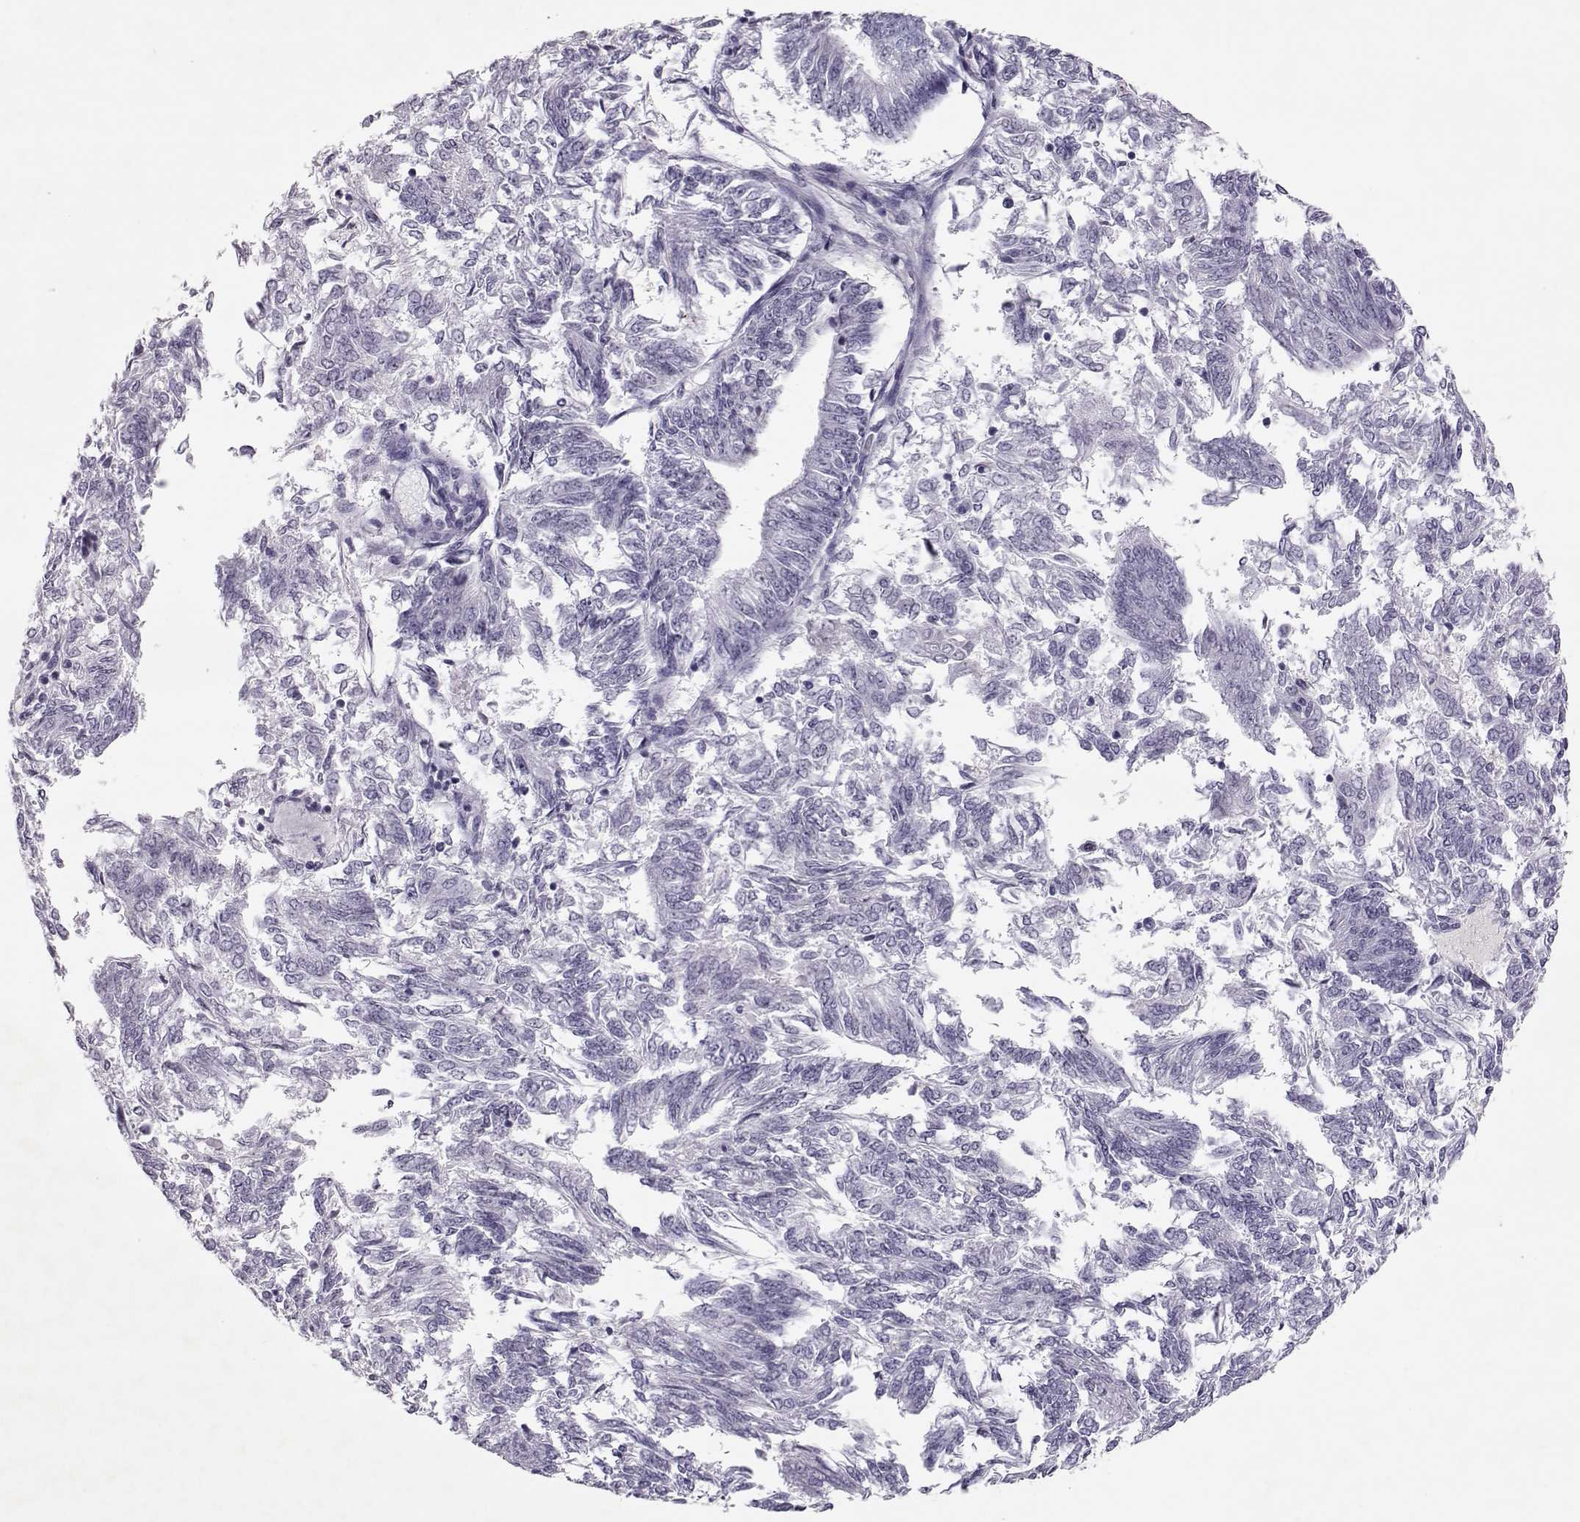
{"staining": {"intensity": "negative", "quantity": "none", "location": "none"}, "tissue": "endometrial cancer", "cell_type": "Tumor cells", "image_type": "cancer", "snomed": [{"axis": "morphology", "description": "Adenocarcinoma, NOS"}, {"axis": "topography", "description": "Endometrium"}], "caption": "This is an immunohistochemistry (IHC) photomicrograph of endometrial cancer. There is no staining in tumor cells.", "gene": "SGO1", "patient": {"sex": "female", "age": 58}}